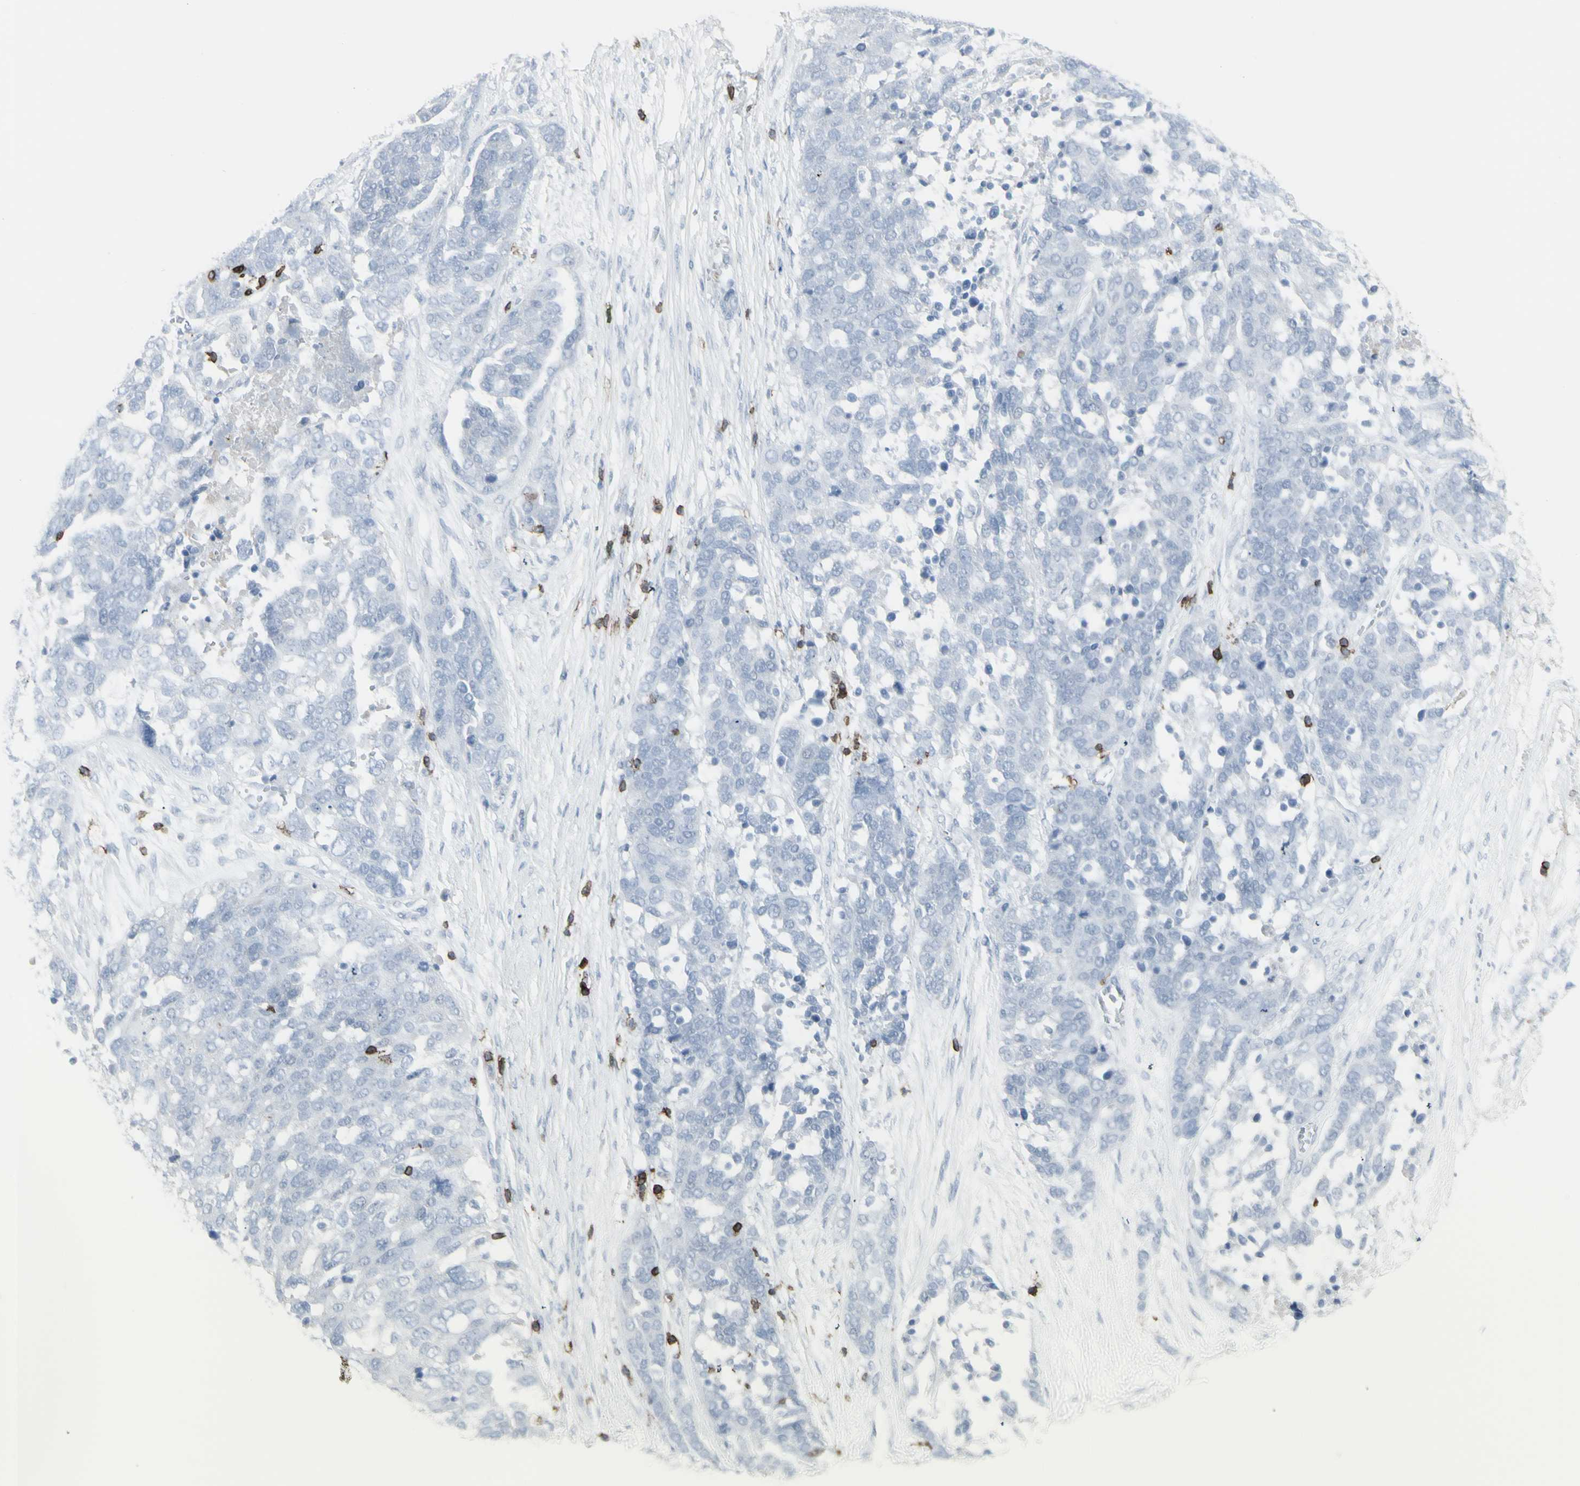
{"staining": {"intensity": "negative", "quantity": "none", "location": "none"}, "tissue": "ovarian cancer", "cell_type": "Tumor cells", "image_type": "cancer", "snomed": [{"axis": "morphology", "description": "Cystadenocarcinoma, serous, NOS"}, {"axis": "topography", "description": "Ovary"}], "caption": "Tumor cells are negative for protein expression in human ovarian serous cystadenocarcinoma.", "gene": "CD247", "patient": {"sex": "female", "age": 44}}